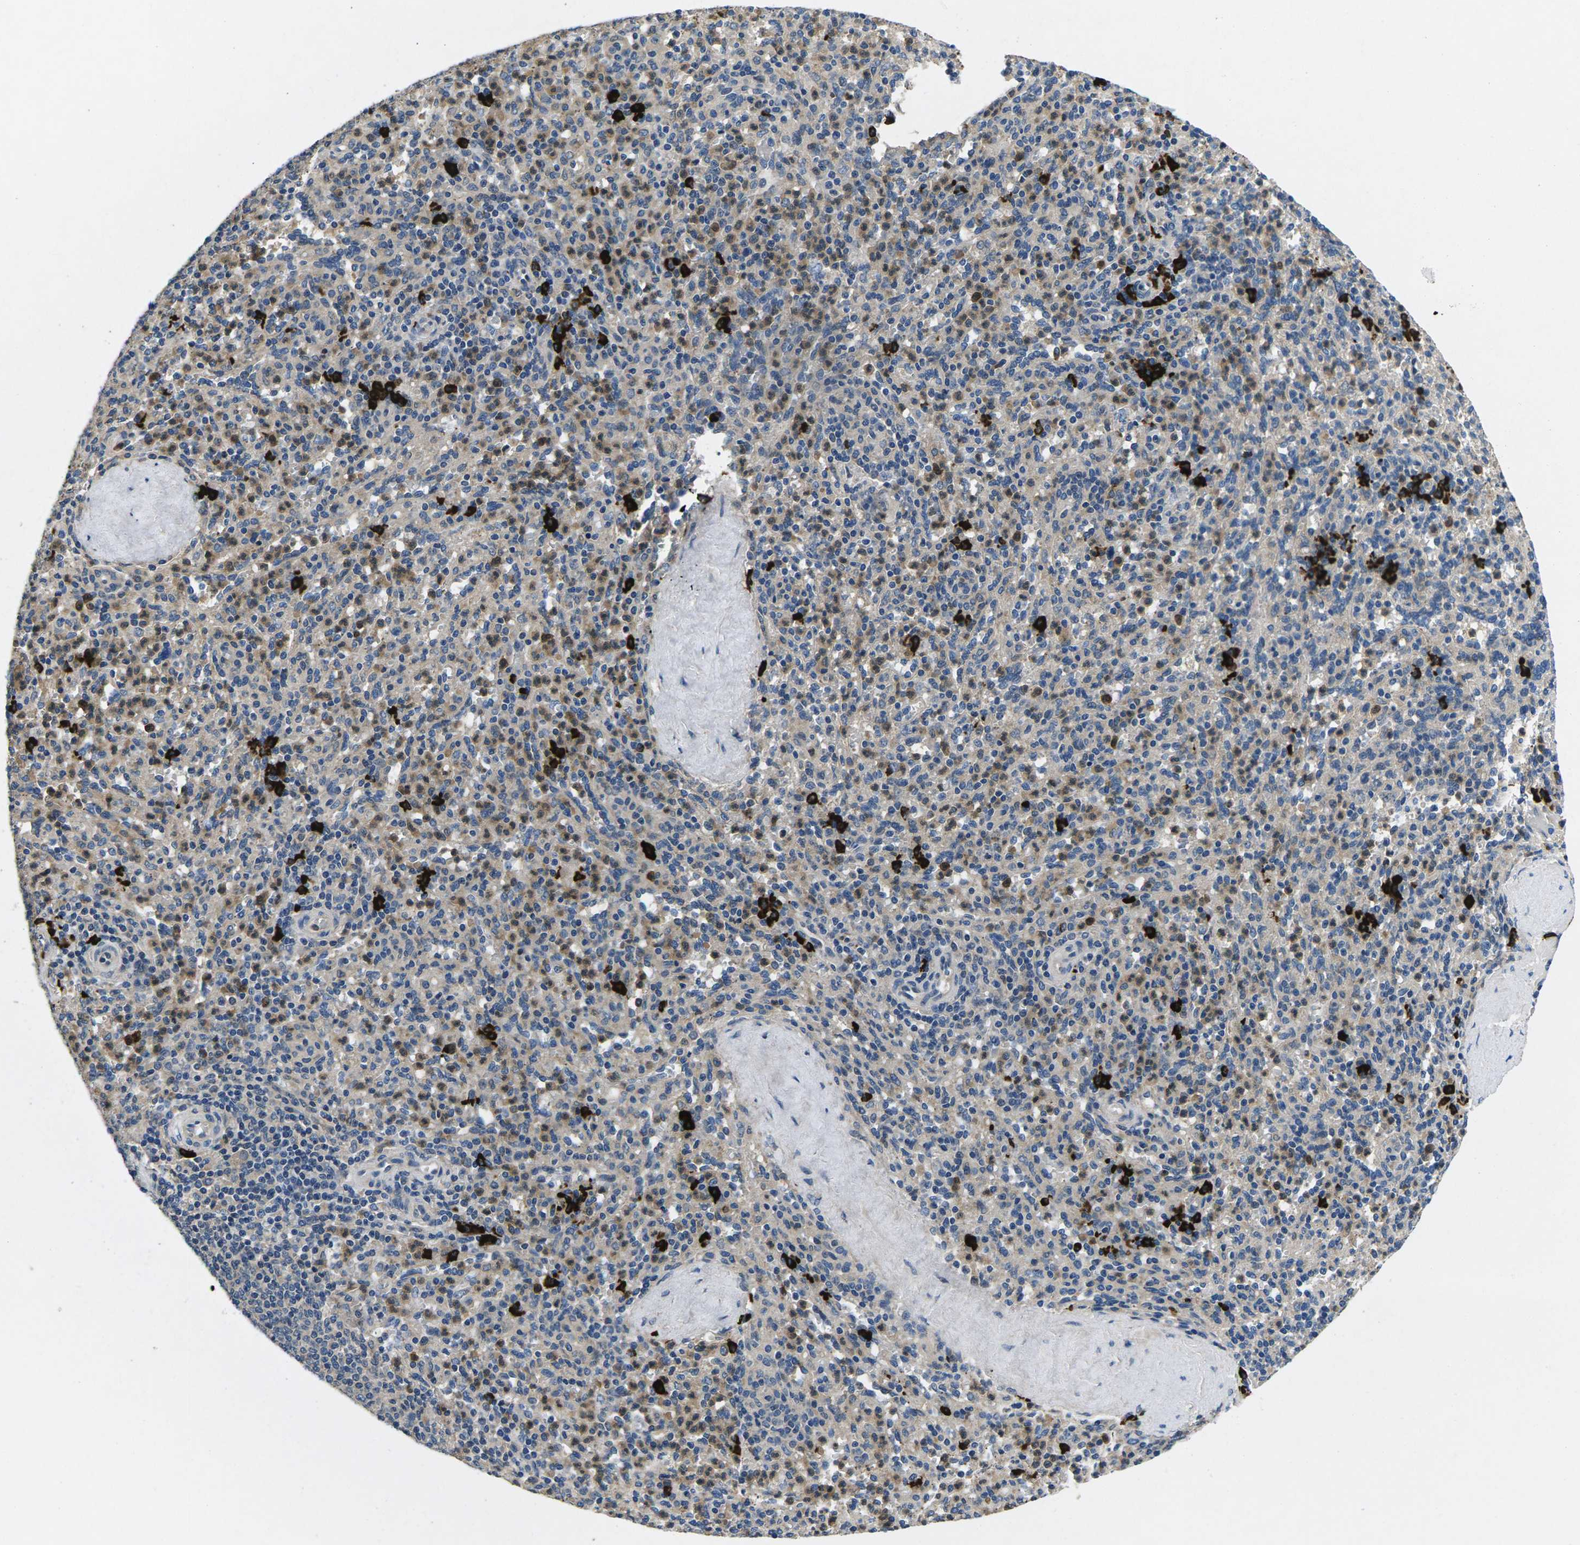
{"staining": {"intensity": "strong", "quantity": "<25%", "location": "cytoplasmic/membranous"}, "tissue": "spleen", "cell_type": "Cells in red pulp", "image_type": "normal", "snomed": [{"axis": "morphology", "description": "Normal tissue, NOS"}, {"axis": "topography", "description": "Spleen"}], "caption": "Protein analysis of unremarkable spleen shows strong cytoplasmic/membranous staining in about <25% of cells in red pulp.", "gene": "PLCE1", "patient": {"sex": "male", "age": 36}}